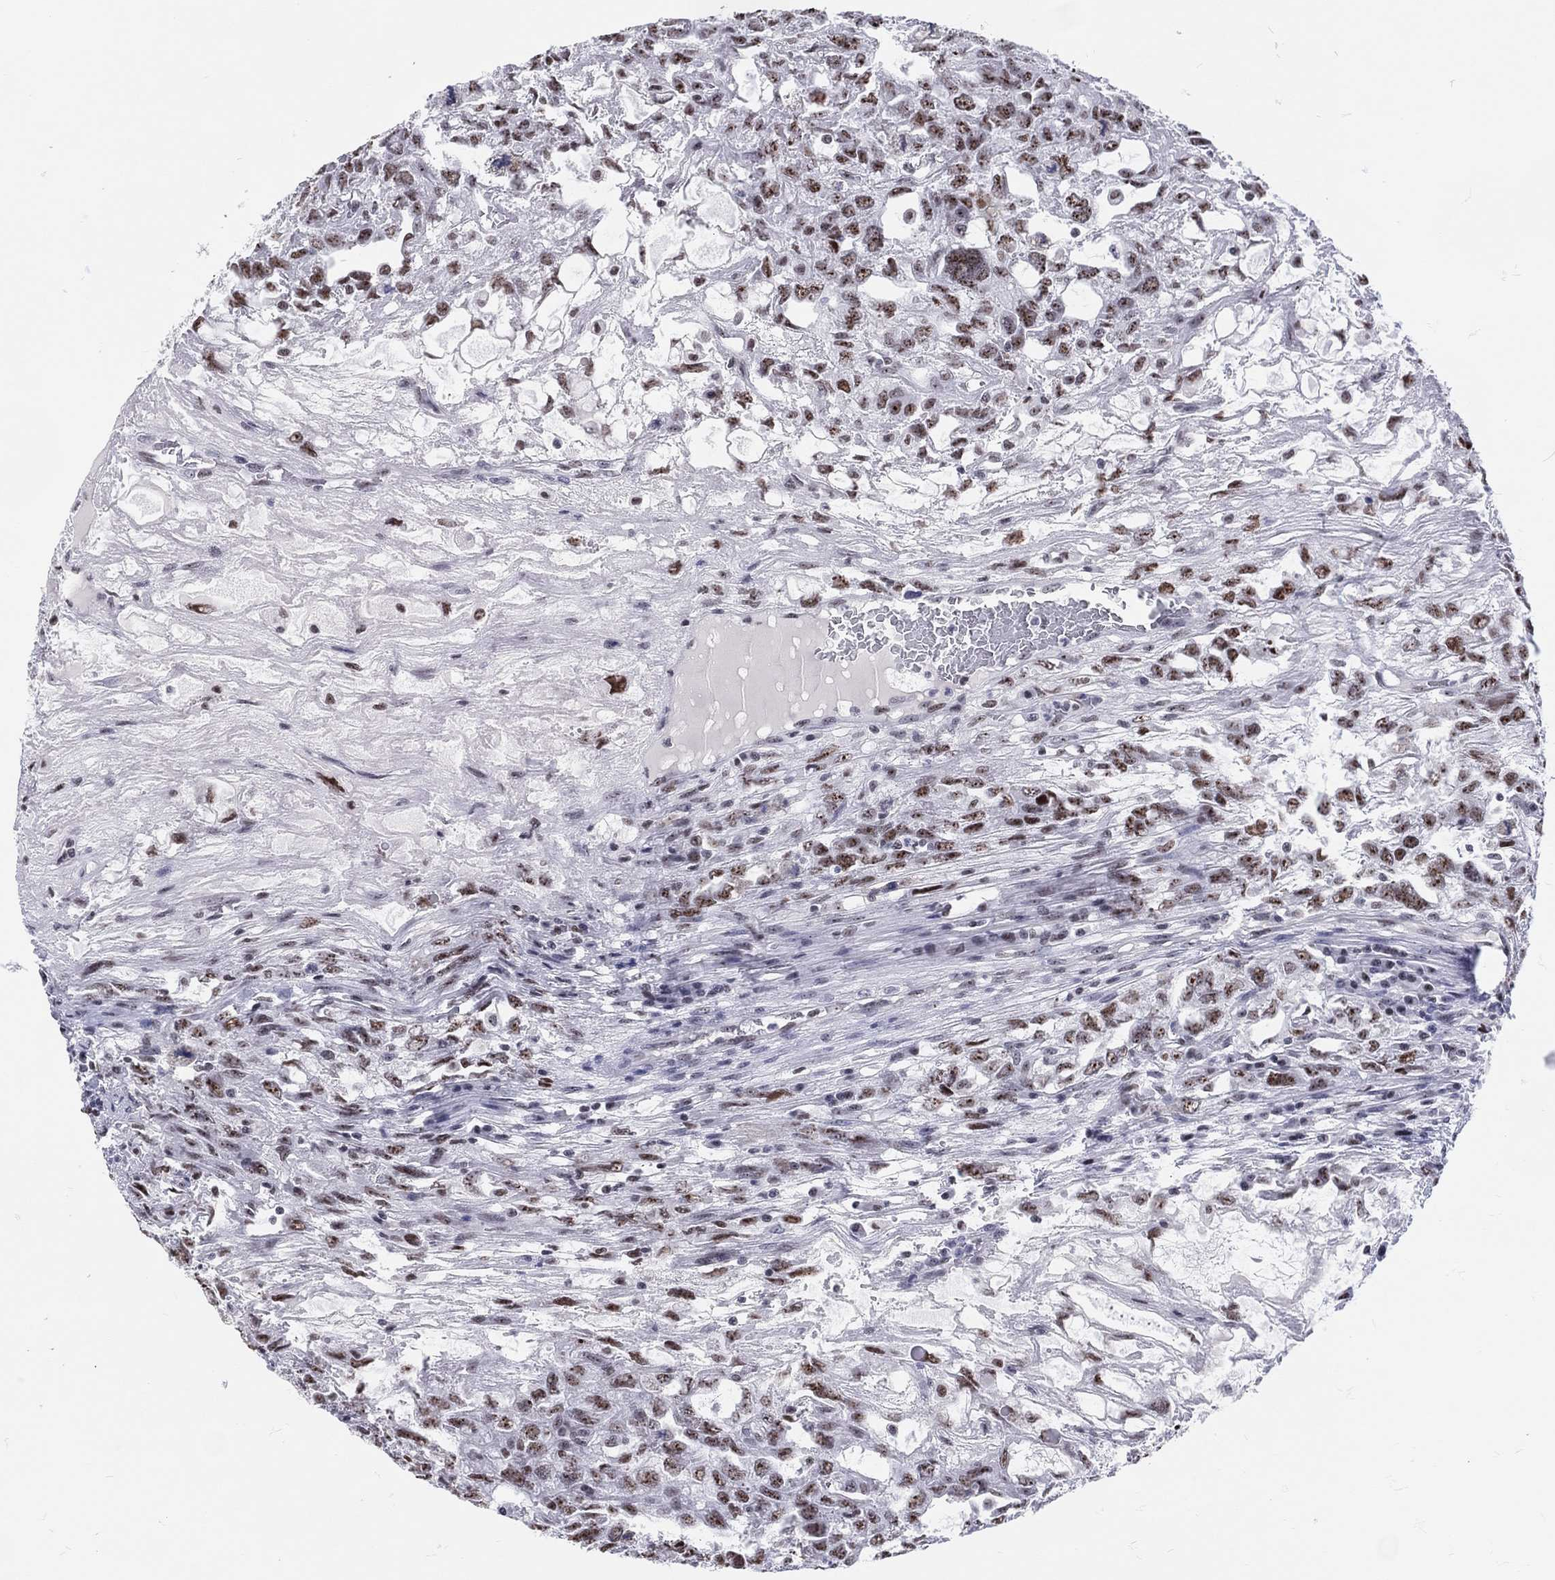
{"staining": {"intensity": "moderate", "quantity": "25%-75%", "location": "nuclear"}, "tissue": "testis cancer", "cell_type": "Tumor cells", "image_type": "cancer", "snomed": [{"axis": "morphology", "description": "Seminoma, NOS"}, {"axis": "topography", "description": "Testis"}], "caption": "There is medium levels of moderate nuclear positivity in tumor cells of testis cancer, as demonstrated by immunohistochemical staining (brown color).", "gene": "MAPK8IP1", "patient": {"sex": "male", "age": 52}}